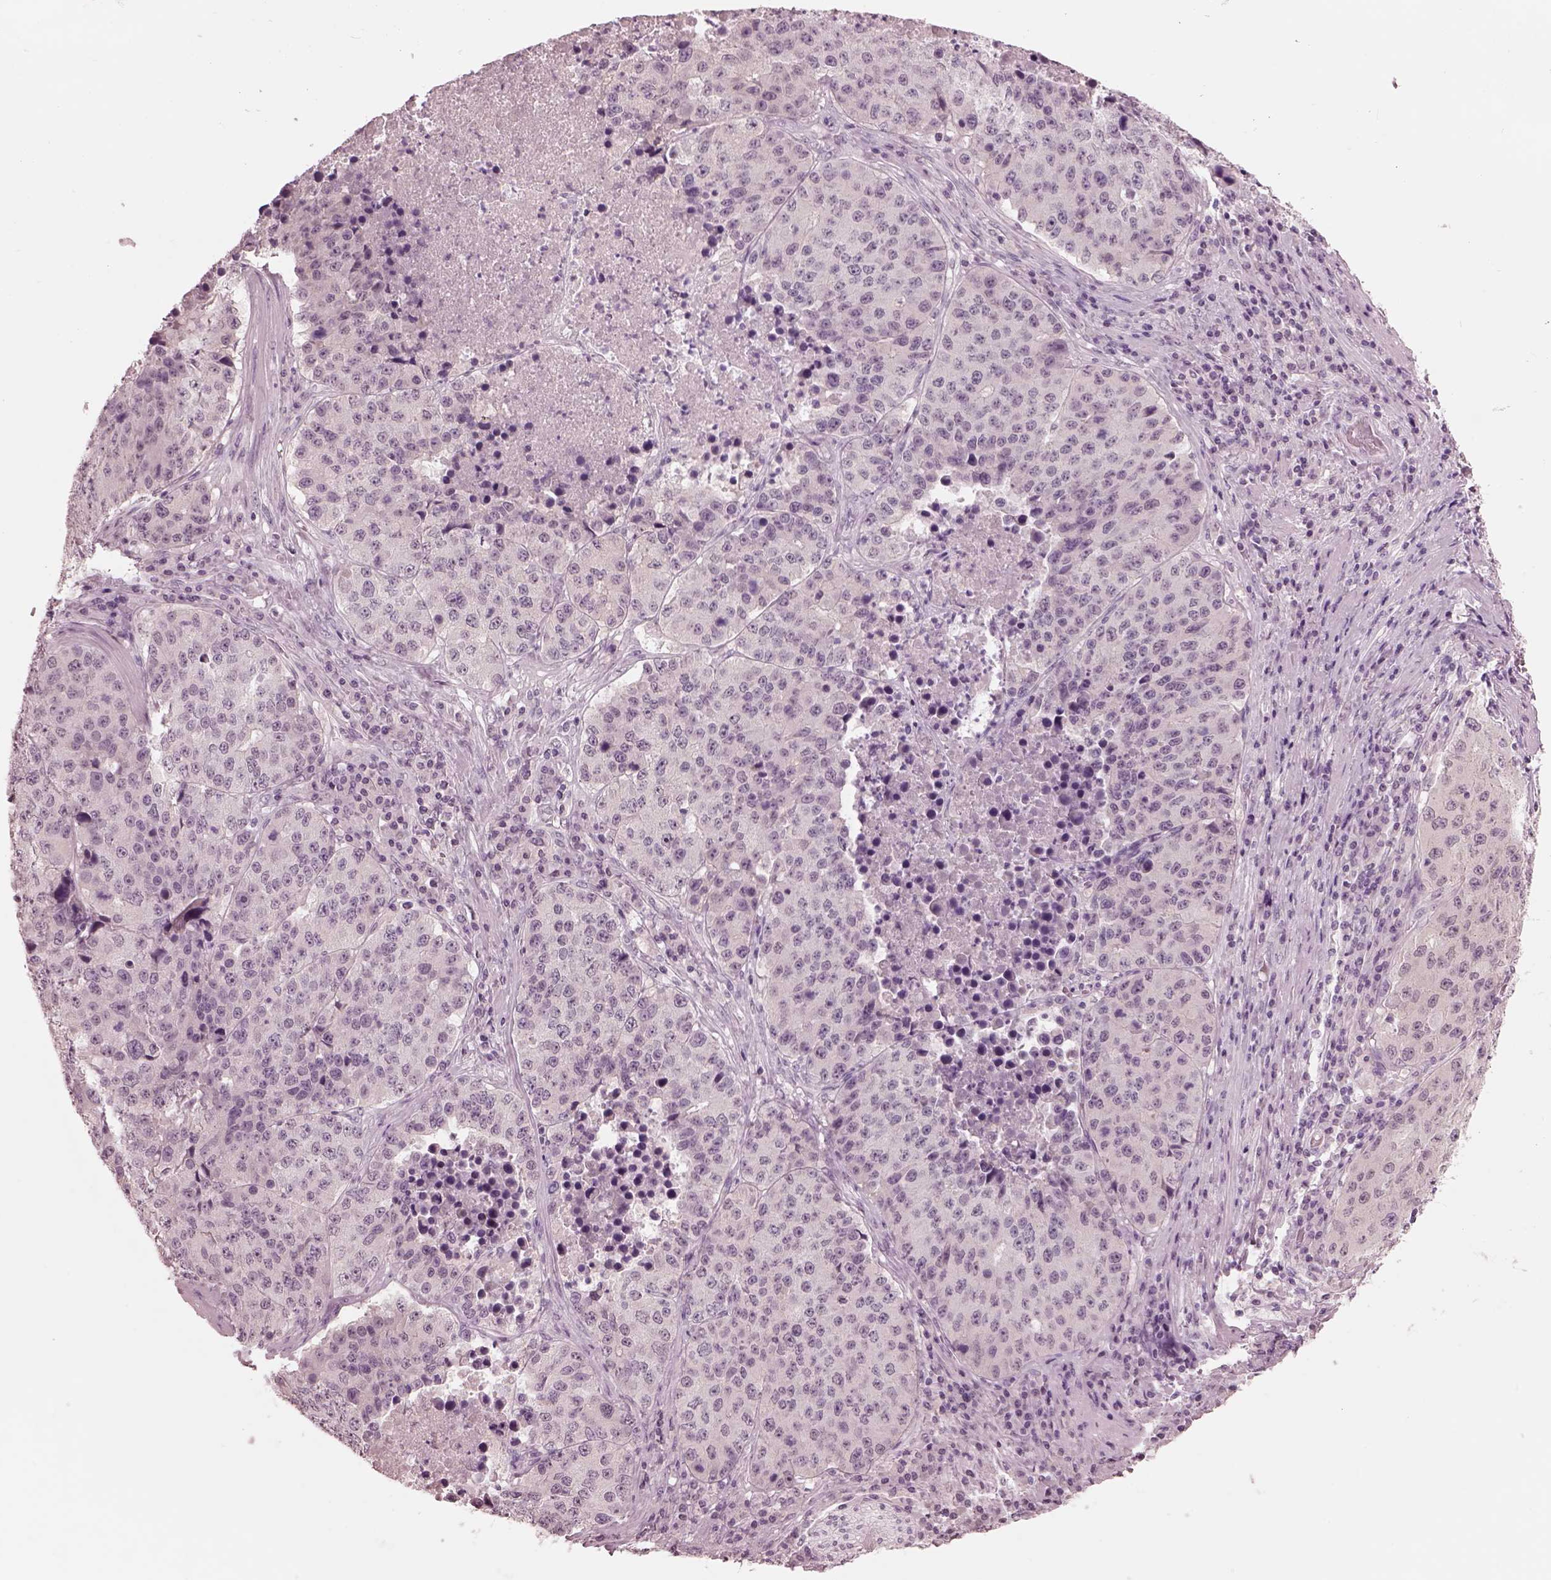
{"staining": {"intensity": "negative", "quantity": "none", "location": "none"}, "tissue": "stomach cancer", "cell_type": "Tumor cells", "image_type": "cancer", "snomed": [{"axis": "morphology", "description": "Adenocarcinoma, NOS"}, {"axis": "topography", "description": "Stomach"}], "caption": "Immunohistochemistry micrograph of human stomach cancer (adenocarcinoma) stained for a protein (brown), which reveals no positivity in tumor cells.", "gene": "GARIN4", "patient": {"sex": "male", "age": 71}}